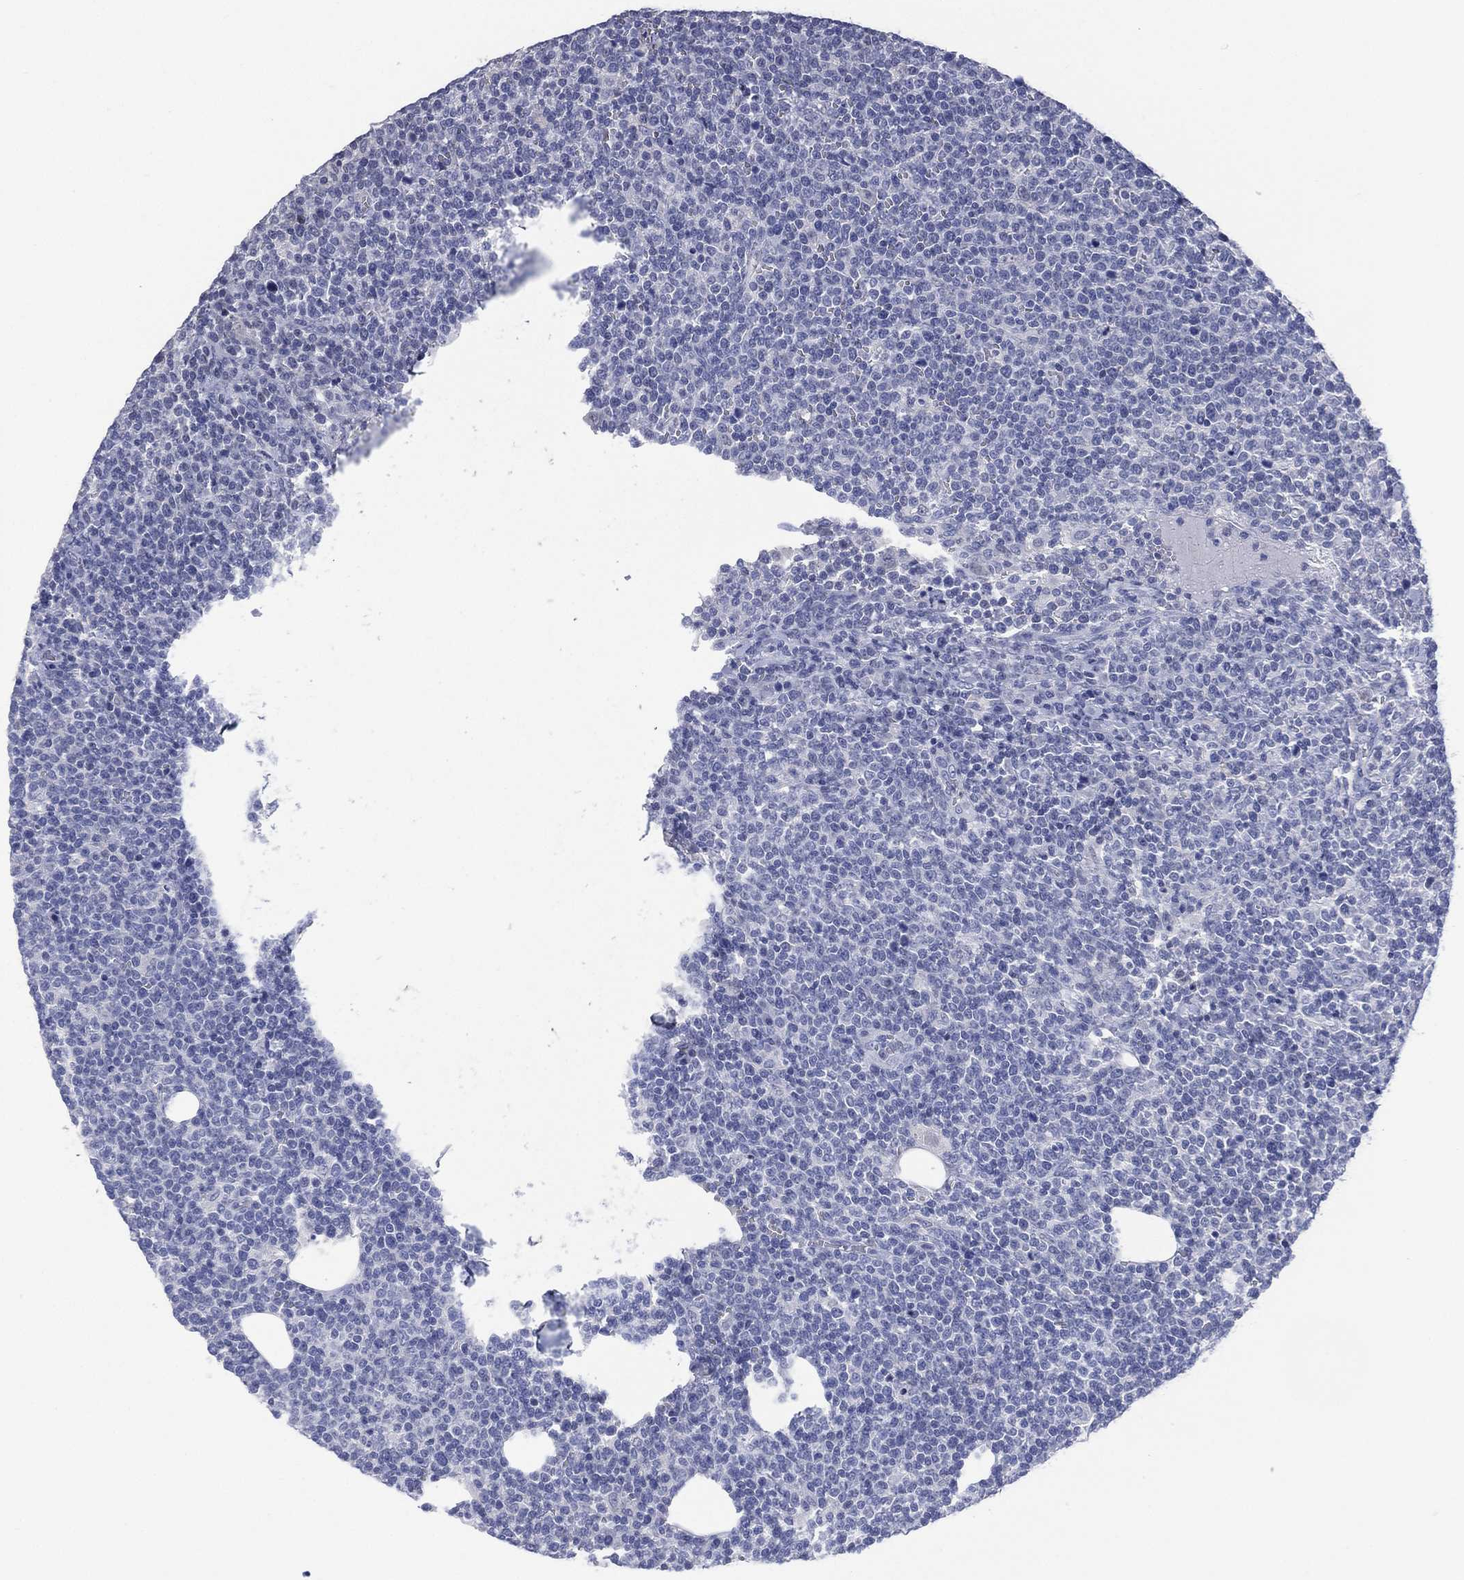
{"staining": {"intensity": "negative", "quantity": "none", "location": "none"}, "tissue": "lymphoma", "cell_type": "Tumor cells", "image_type": "cancer", "snomed": [{"axis": "morphology", "description": "Malignant lymphoma, non-Hodgkin's type, High grade"}, {"axis": "topography", "description": "Lymph node"}], "caption": "An image of lymphoma stained for a protein exhibits no brown staining in tumor cells.", "gene": "TMEM247", "patient": {"sex": "male", "age": 61}}